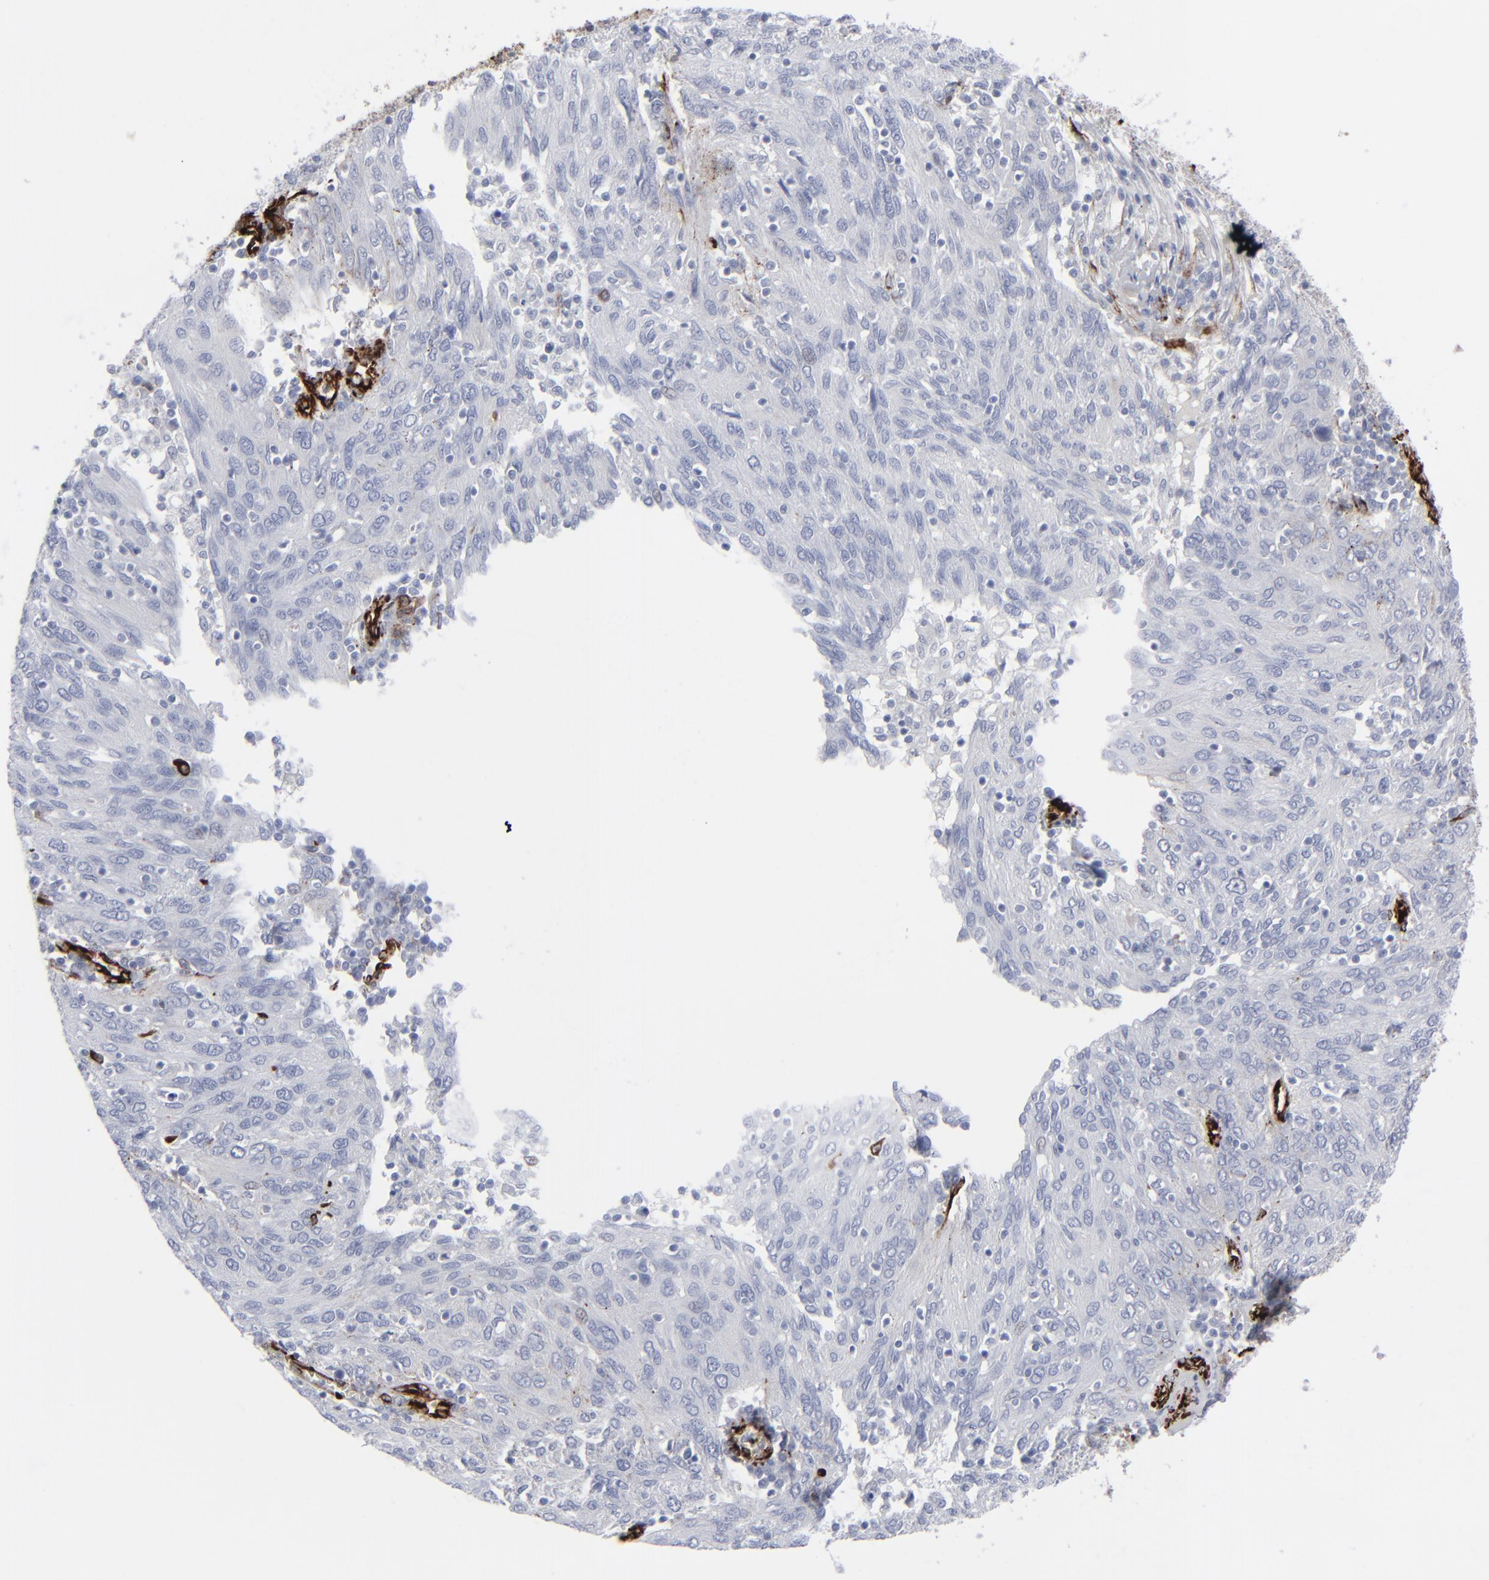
{"staining": {"intensity": "negative", "quantity": "none", "location": "none"}, "tissue": "ovarian cancer", "cell_type": "Tumor cells", "image_type": "cancer", "snomed": [{"axis": "morphology", "description": "Carcinoma, endometroid"}, {"axis": "topography", "description": "Ovary"}], "caption": "IHC micrograph of ovarian cancer stained for a protein (brown), which shows no expression in tumor cells.", "gene": "SPARC", "patient": {"sex": "female", "age": 50}}